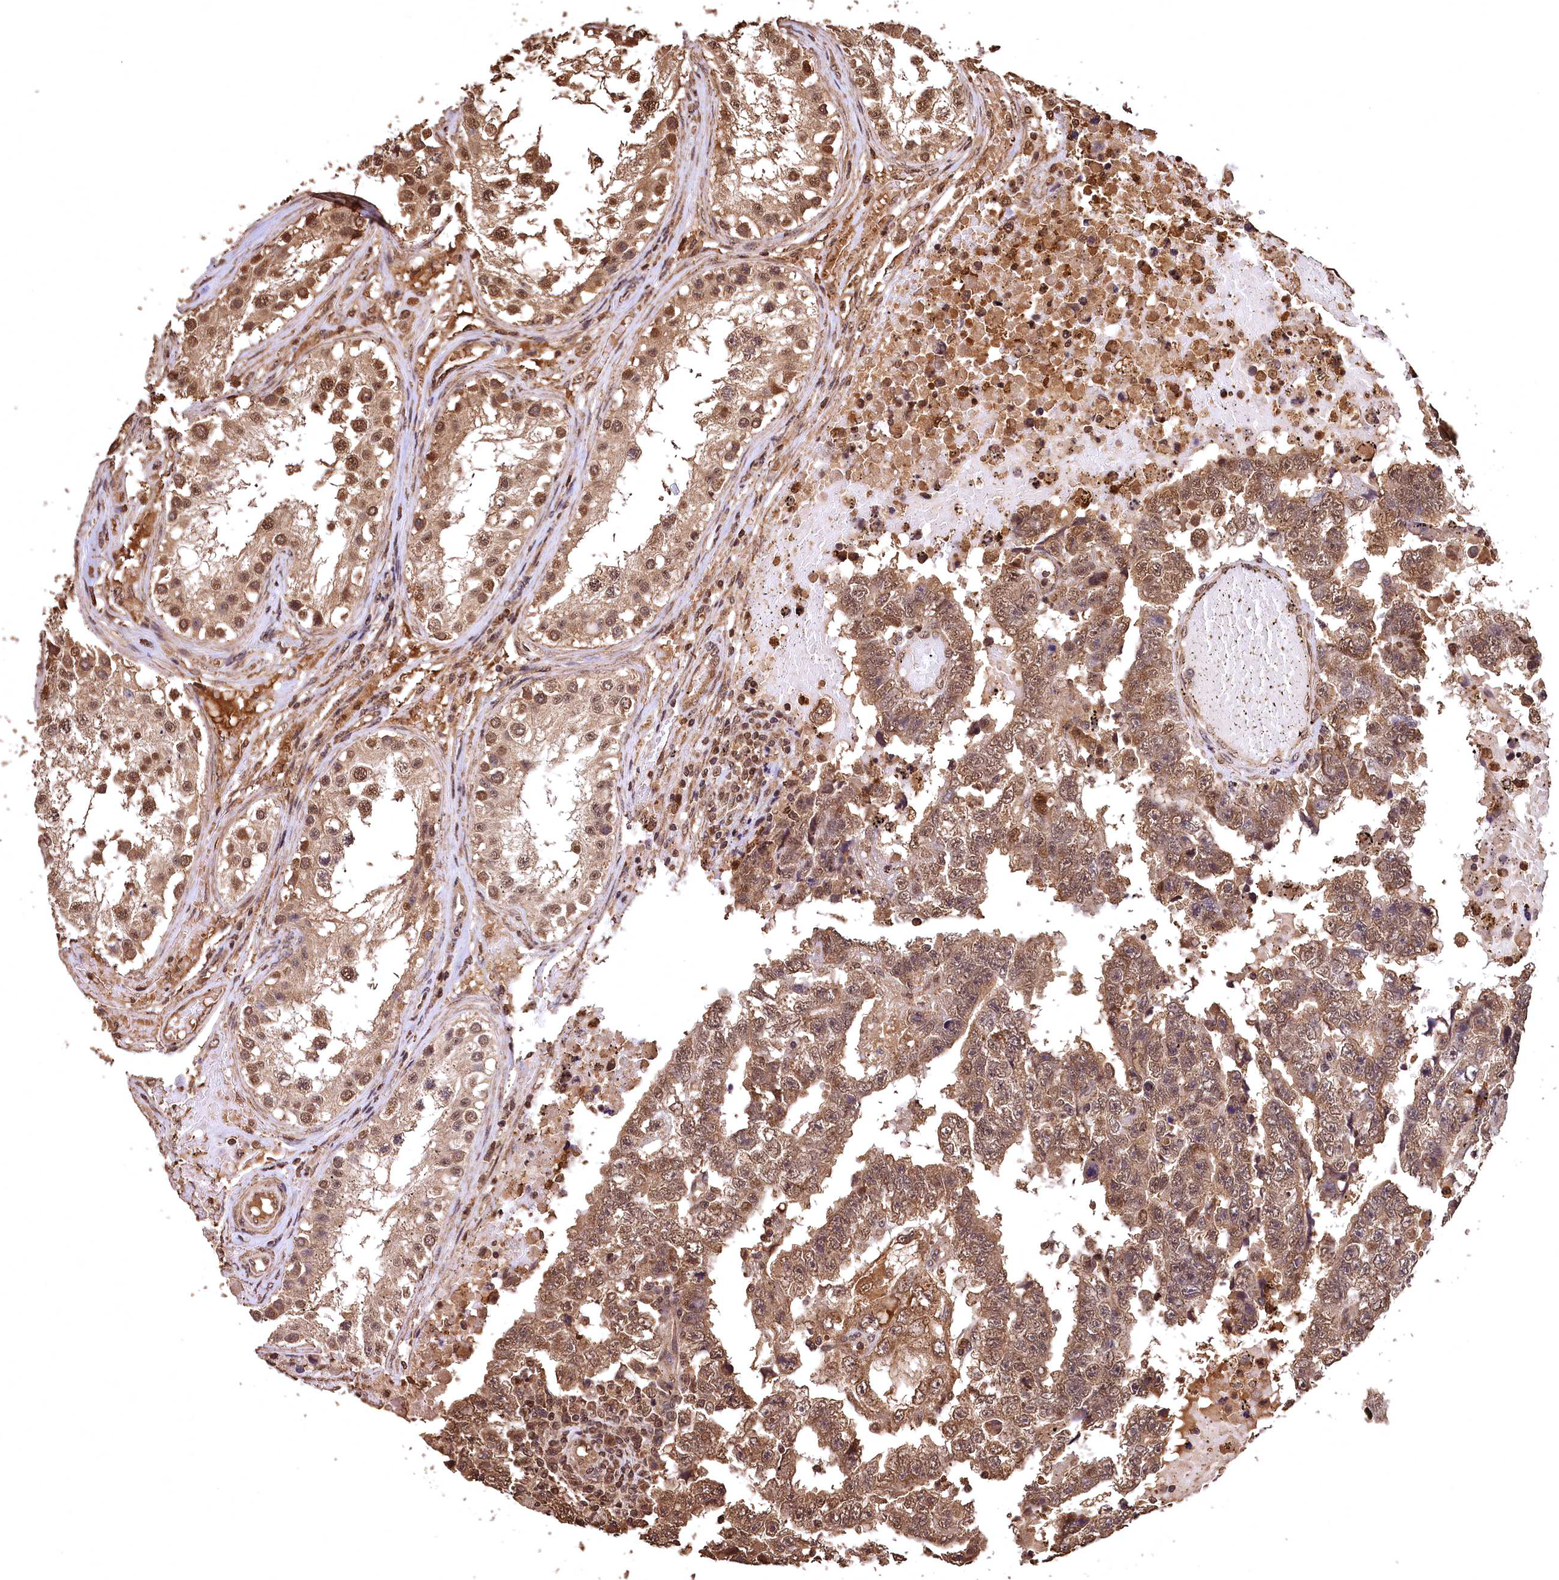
{"staining": {"intensity": "moderate", "quantity": ">75%", "location": "cytoplasmic/membranous,nuclear"}, "tissue": "testis cancer", "cell_type": "Tumor cells", "image_type": "cancer", "snomed": [{"axis": "morphology", "description": "Carcinoma, Embryonal, NOS"}, {"axis": "topography", "description": "Testis"}], "caption": "This is a photomicrograph of immunohistochemistry staining of testis embryonal carcinoma, which shows moderate expression in the cytoplasmic/membranous and nuclear of tumor cells.", "gene": "CEP57L1", "patient": {"sex": "male", "age": 25}}